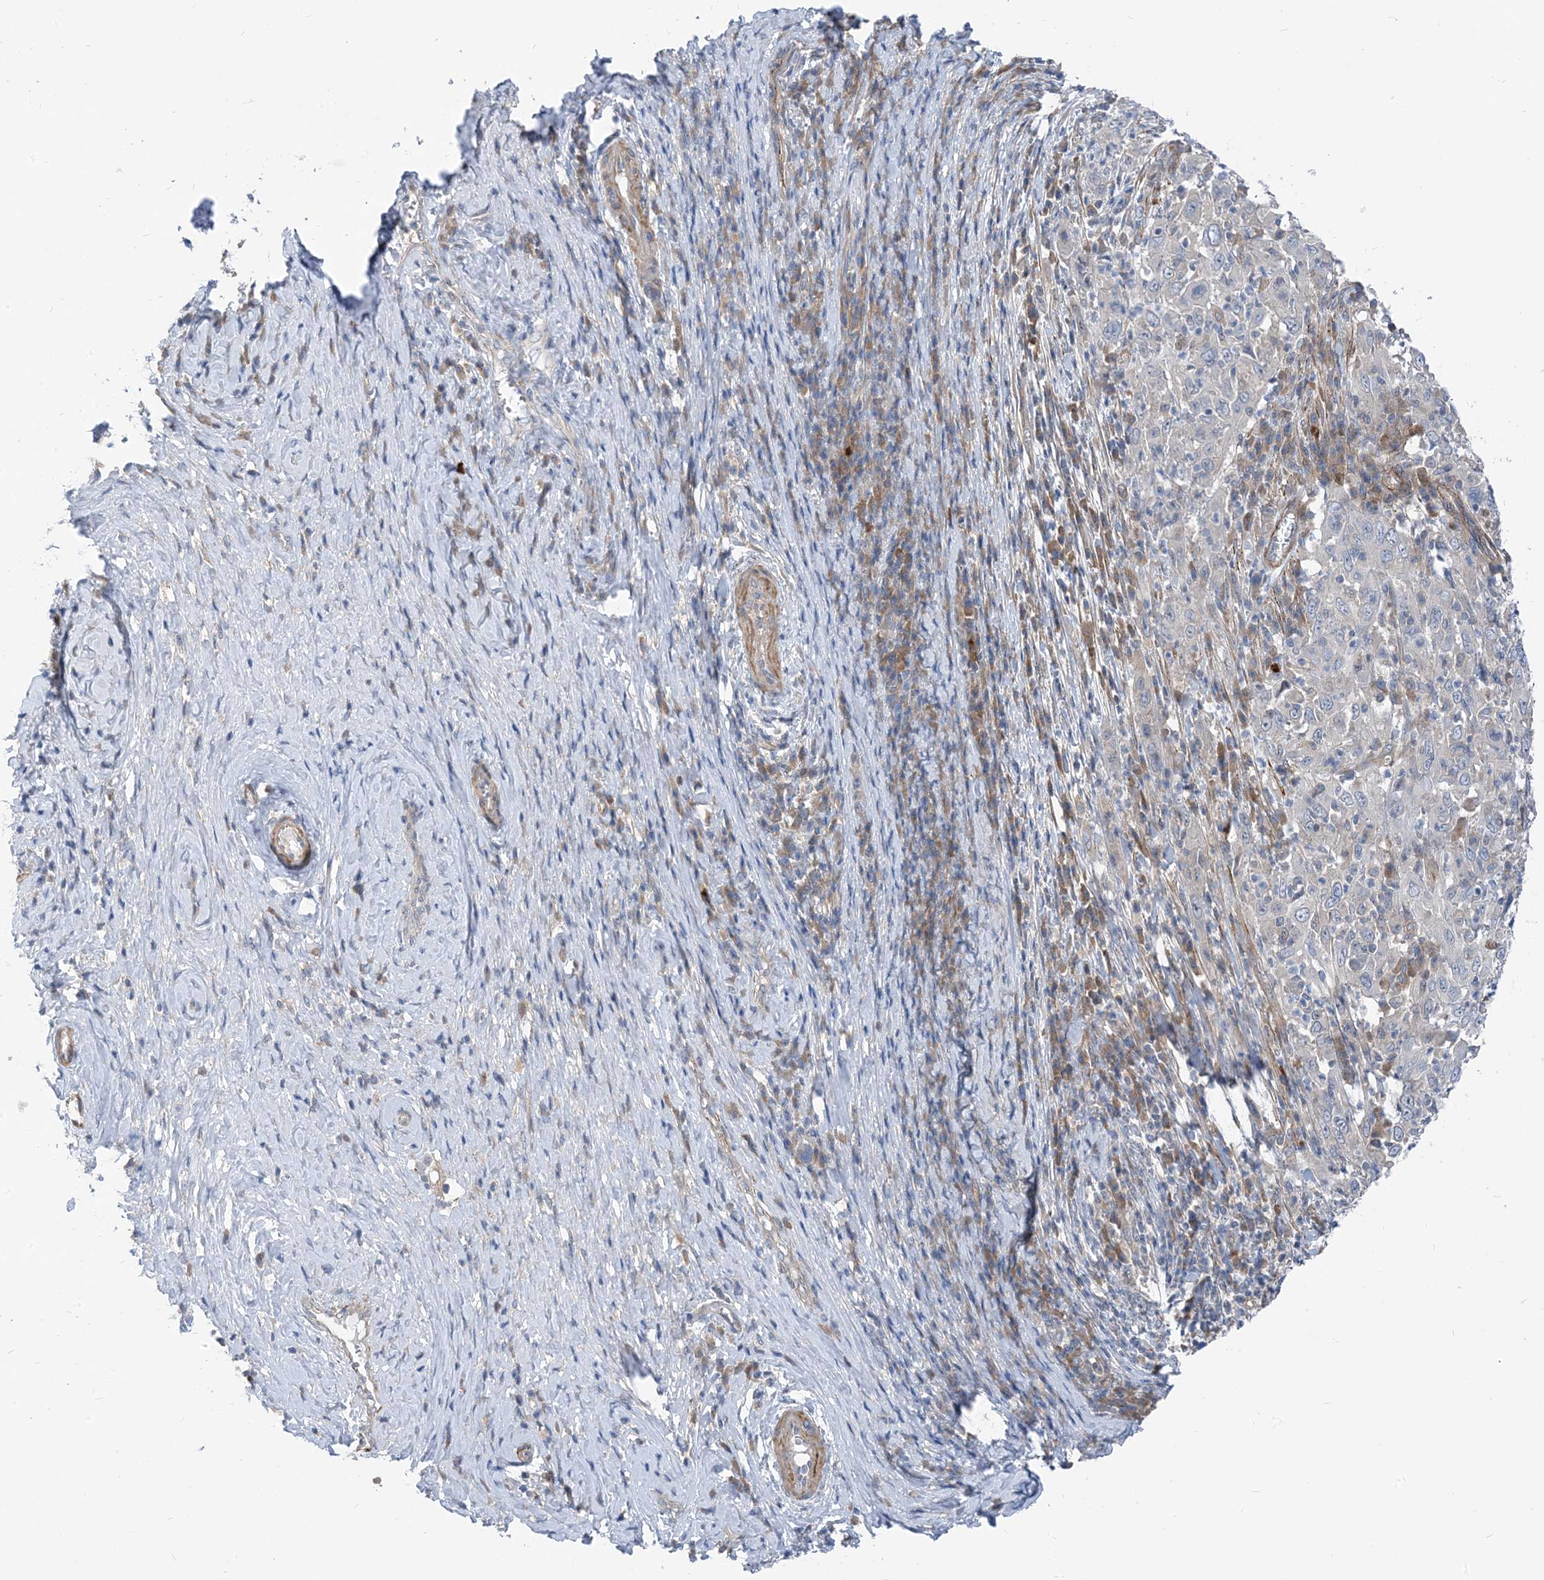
{"staining": {"intensity": "negative", "quantity": "none", "location": "none"}, "tissue": "cervical cancer", "cell_type": "Tumor cells", "image_type": "cancer", "snomed": [{"axis": "morphology", "description": "Squamous cell carcinoma, NOS"}, {"axis": "topography", "description": "Cervix"}], "caption": "This histopathology image is of cervical squamous cell carcinoma stained with immunohistochemistry to label a protein in brown with the nuclei are counter-stained blue. There is no expression in tumor cells.", "gene": "PLEKHA3", "patient": {"sex": "female", "age": 46}}